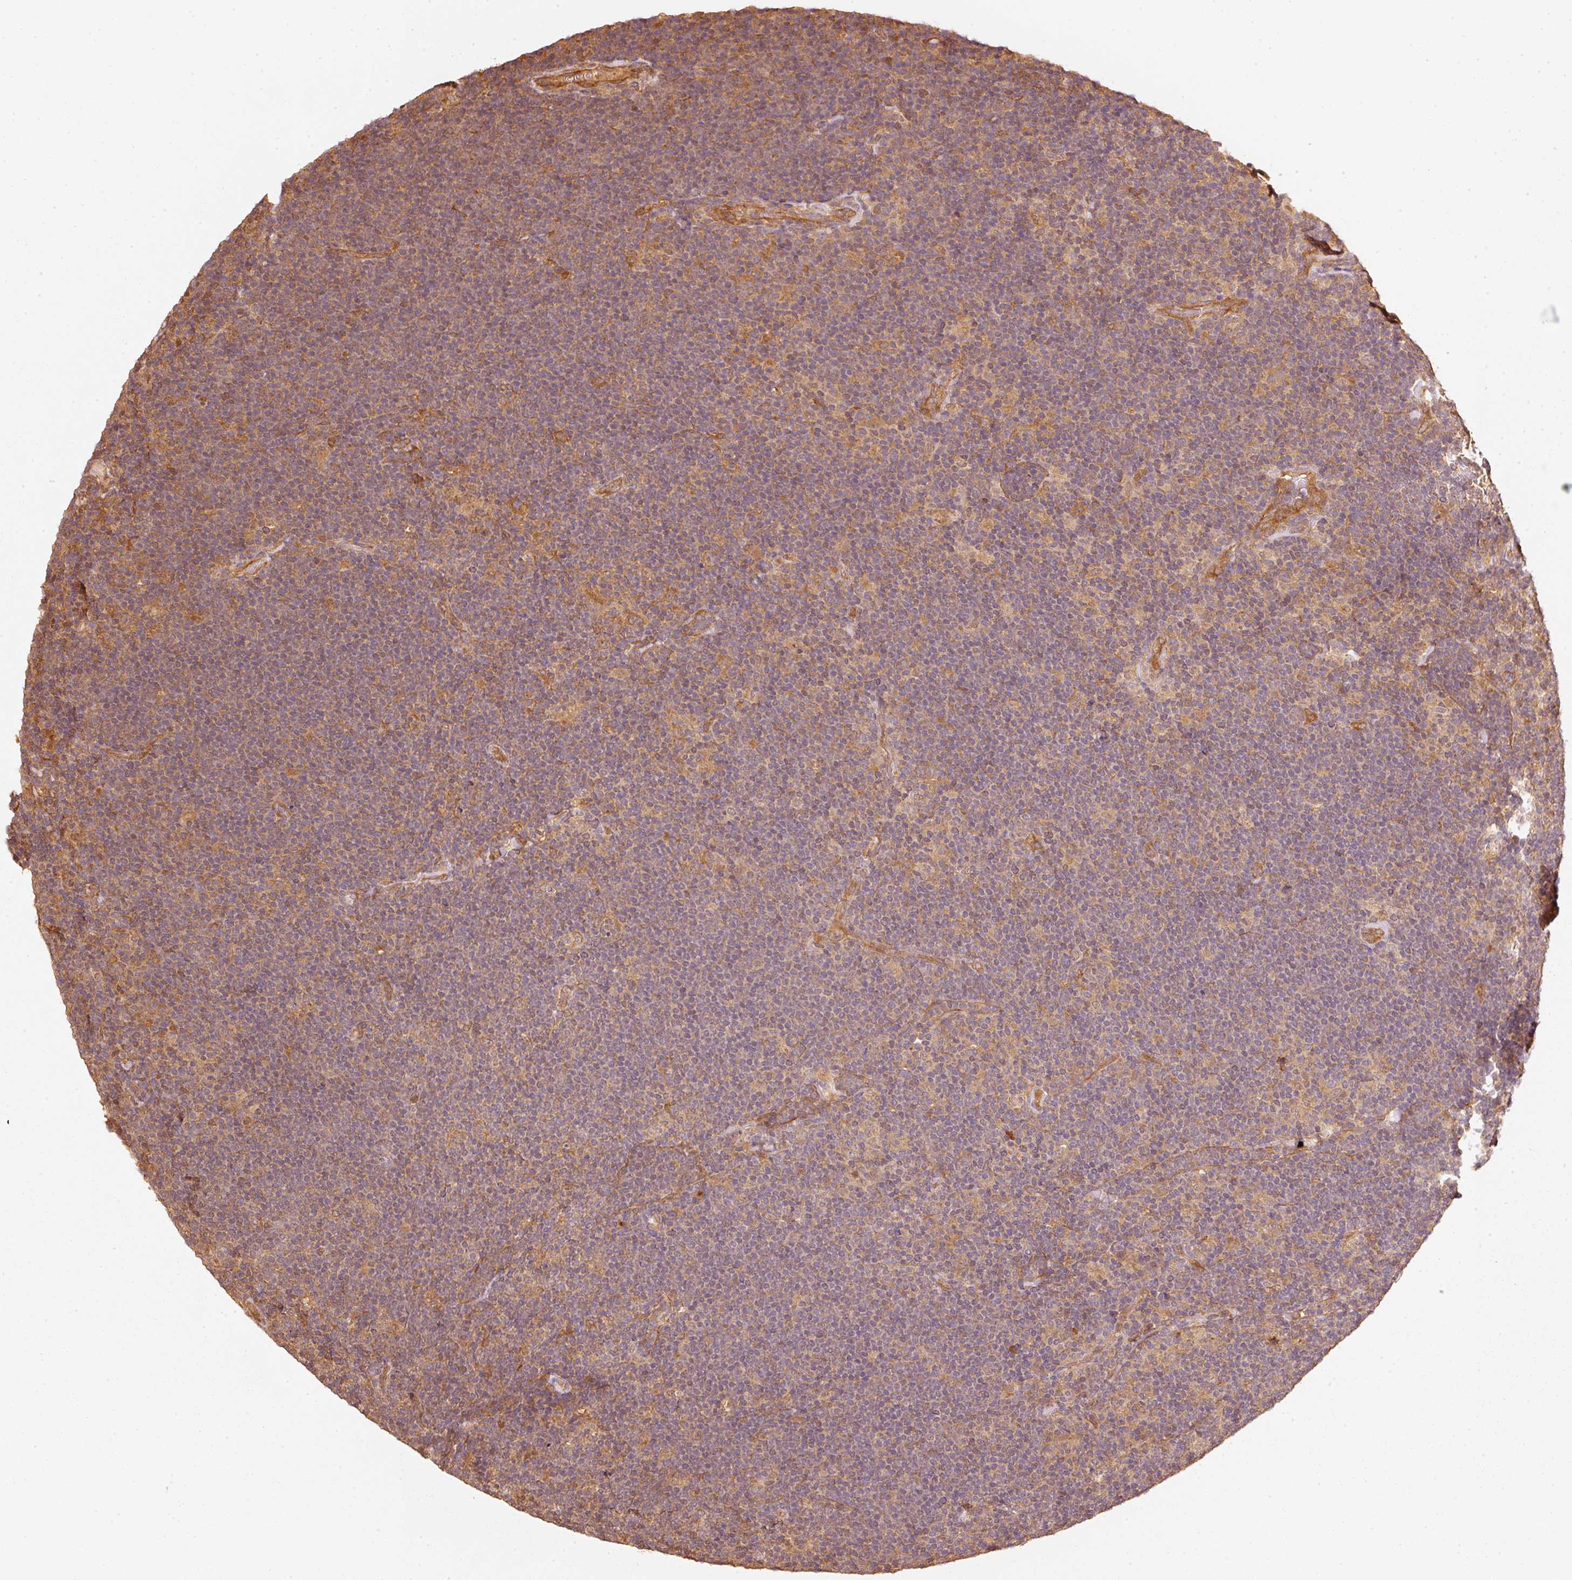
{"staining": {"intensity": "moderate", "quantity": ">75%", "location": "cytoplasmic/membranous"}, "tissue": "lymphoma", "cell_type": "Tumor cells", "image_type": "cancer", "snomed": [{"axis": "morphology", "description": "Hodgkin's disease, NOS"}, {"axis": "topography", "description": "Lymph node"}], "caption": "High-magnification brightfield microscopy of Hodgkin's disease stained with DAB (3,3'-diaminobenzidine) (brown) and counterstained with hematoxylin (blue). tumor cells exhibit moderate cytoplasmic/membranous positivity is present in about>75% of cells.", "gene": "STAU1", "patient": {"sex": "female", "age": 57}}